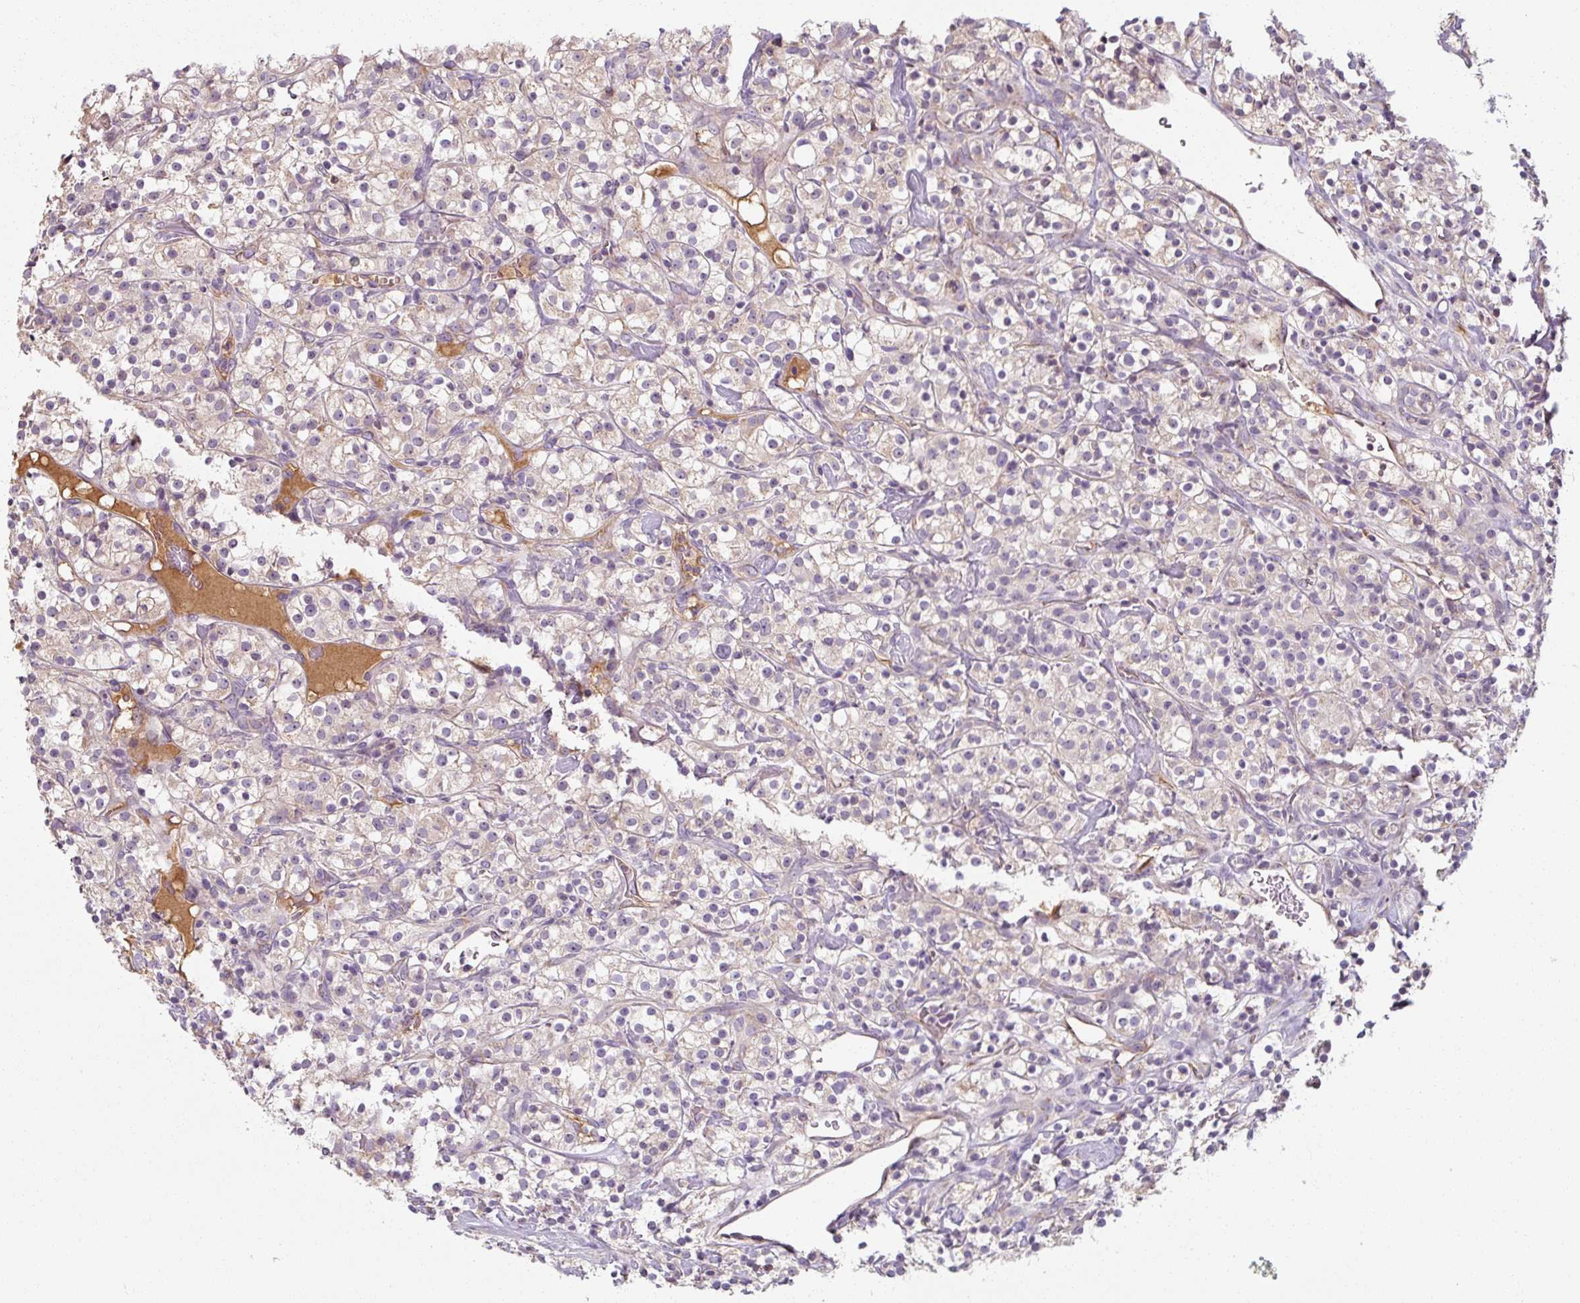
{"staining": {"intensity": "weak", "quantity": "<25%", "location": "cytoplasmic/membranous"}, "tissue": "renal cancer", "cell_type": "Tumor cells", "image_type": "cancer", "snomed": [{"axis": "morphology", "description": "Adenocarcinoma, NOS"}, {"axis": "topography", "description": "Kidney"}], "caption": "Adenocarcinoma (renal) was stained to show a protein in brown. There is no significant staining in tumor cells. Brightfield microscopy of immunohistochemistry stained with DAB (brown) and hematoxylin (blue), captured at high magnification.", "gene": "TSEN54", "patient": {"sex": "male", "age": 77}}